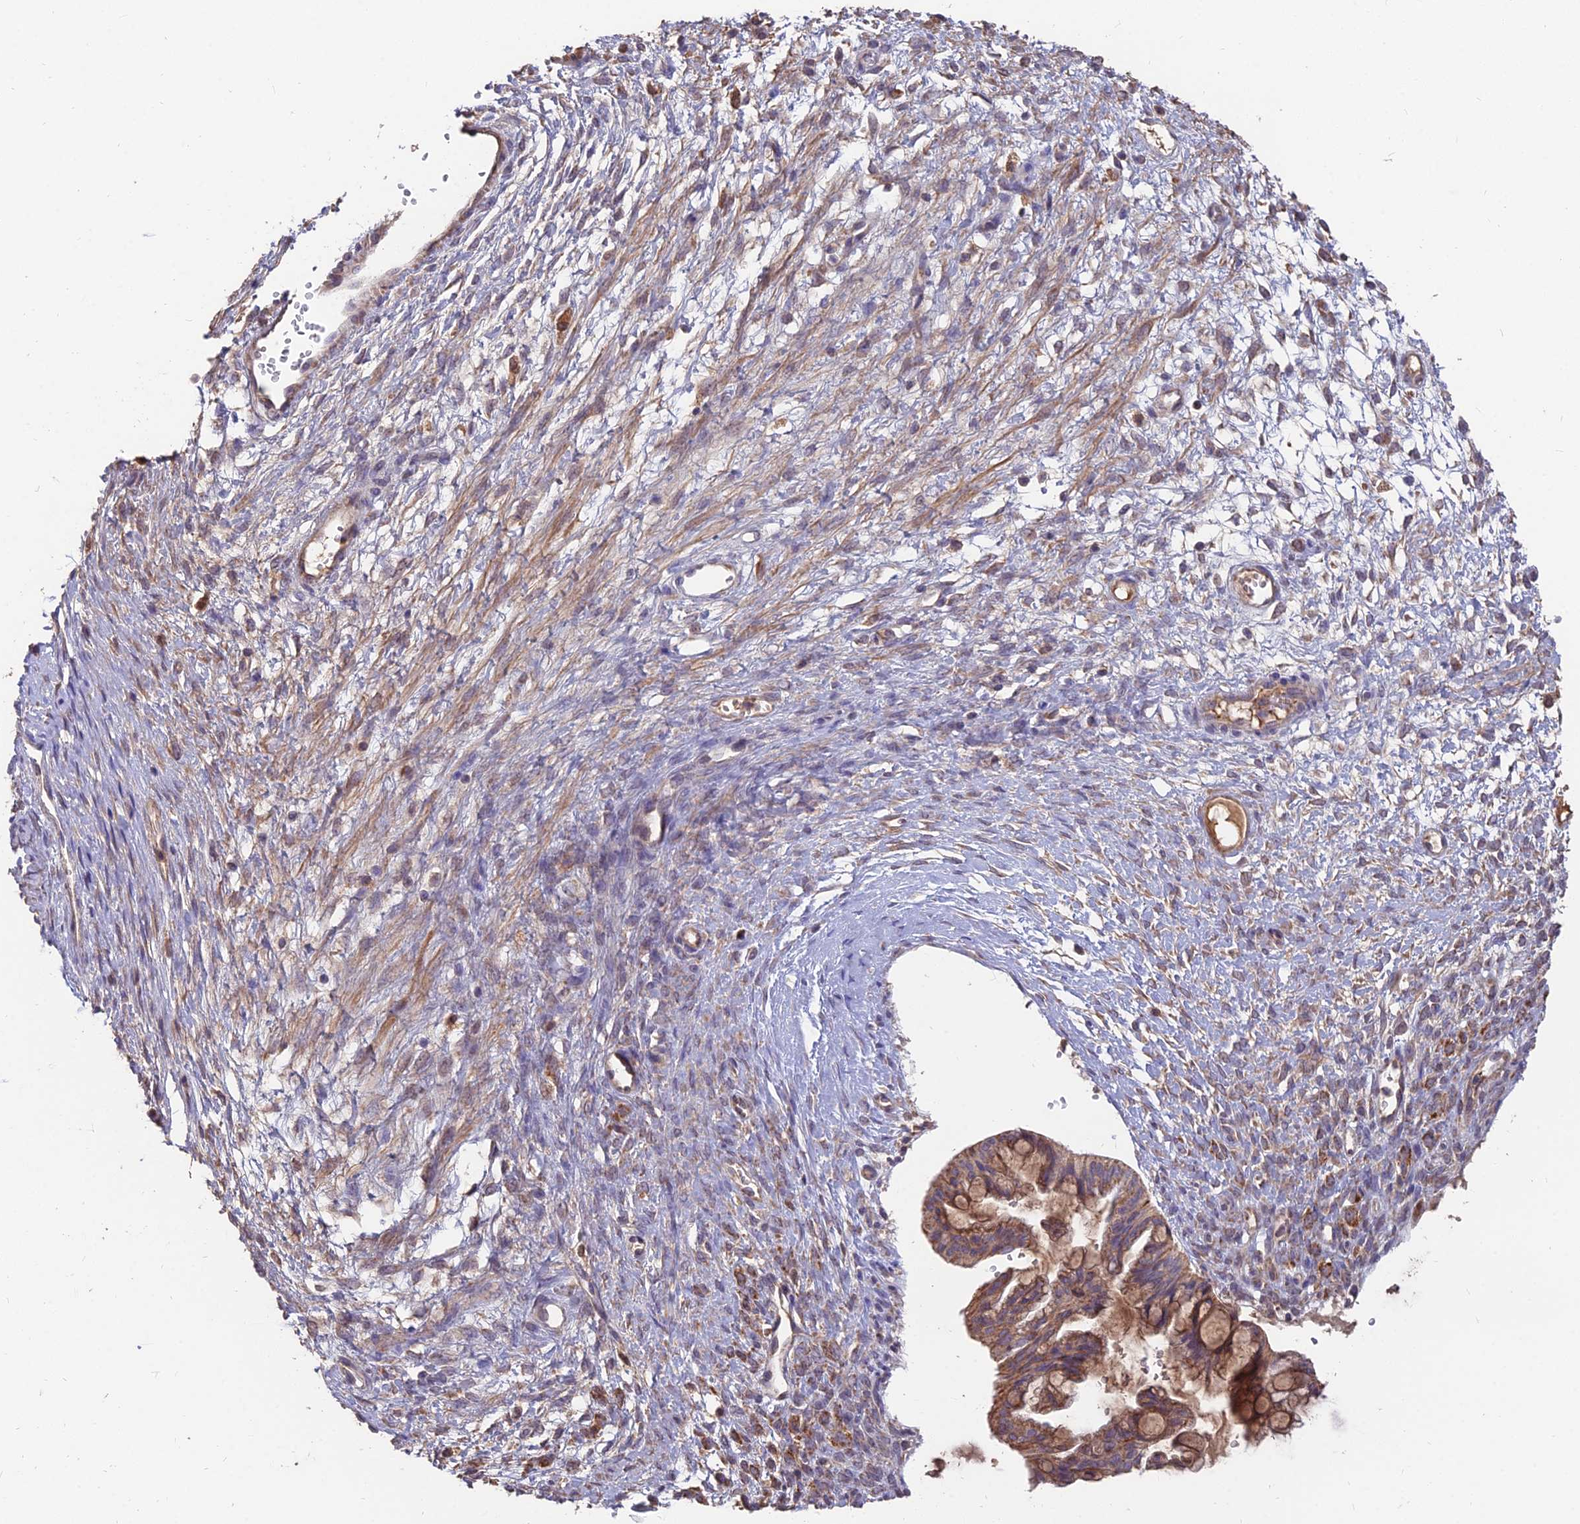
{"staining": {"intensity": "moderate", "quantity": ">75%", "location": "cytoplasmic/membranous"}, "tissue": "ovarian cancer", "cell_type": "Tumor cells", "image_type": "cancer", "snomed": [{"axis": "morphology", "description": "Cystadenocarcinoma, mucinous, NOS"}, {"axis": "topography", "description": "Ovary"}], "caption": "Immunohistochemistry micrograph of human mucinous cystadenocarcinoma (ovarian) stained for a protein (brown), which displays medium levels of moderate cytoplasmic/membranous staining in approximately >75% of tumor cells.", "gene": "IFT22", "patient": {"sex": "female", "age": 73}}